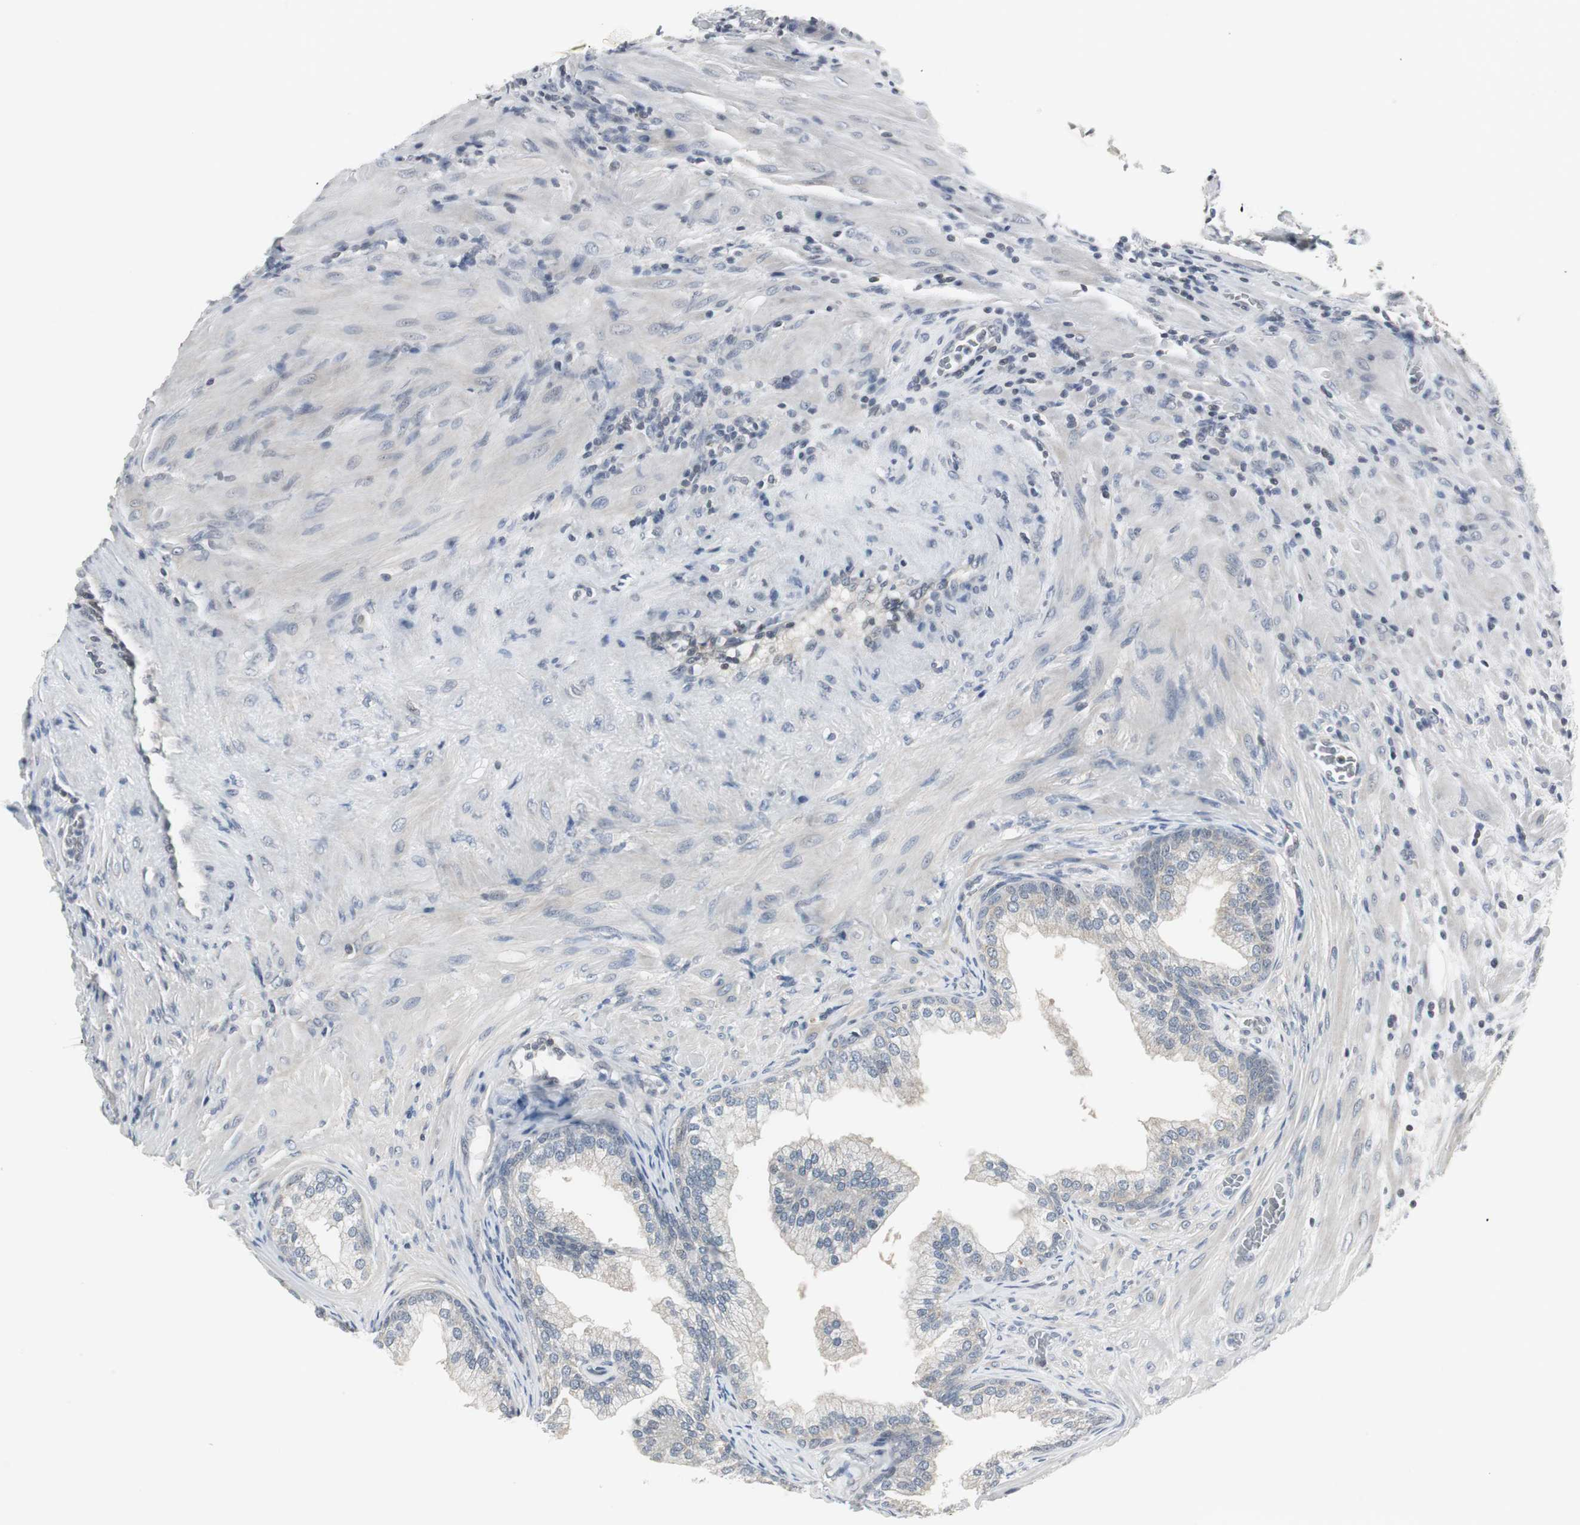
{"staining": {"intensity": "weak", "quantity": "25%-75%", "location": "cytoplasmic/membranous"}, "tissue": "prostate", "cell_type": "Glandular cells", "image_type": "normal", "snomed": [{"axis": "morphology", "description": "Normal tissue, NOS"}, {"axis": "topography", "description": "Prostate"}], "caption": "Prostate stained for a protein reveals weak cytoplasmic/membranous positivity in glandular cells. The protein is shown in brown color, while the nuclei are stained blue.", "gene": "CCT5", "patient": {"sex": "male", "age": 76}}